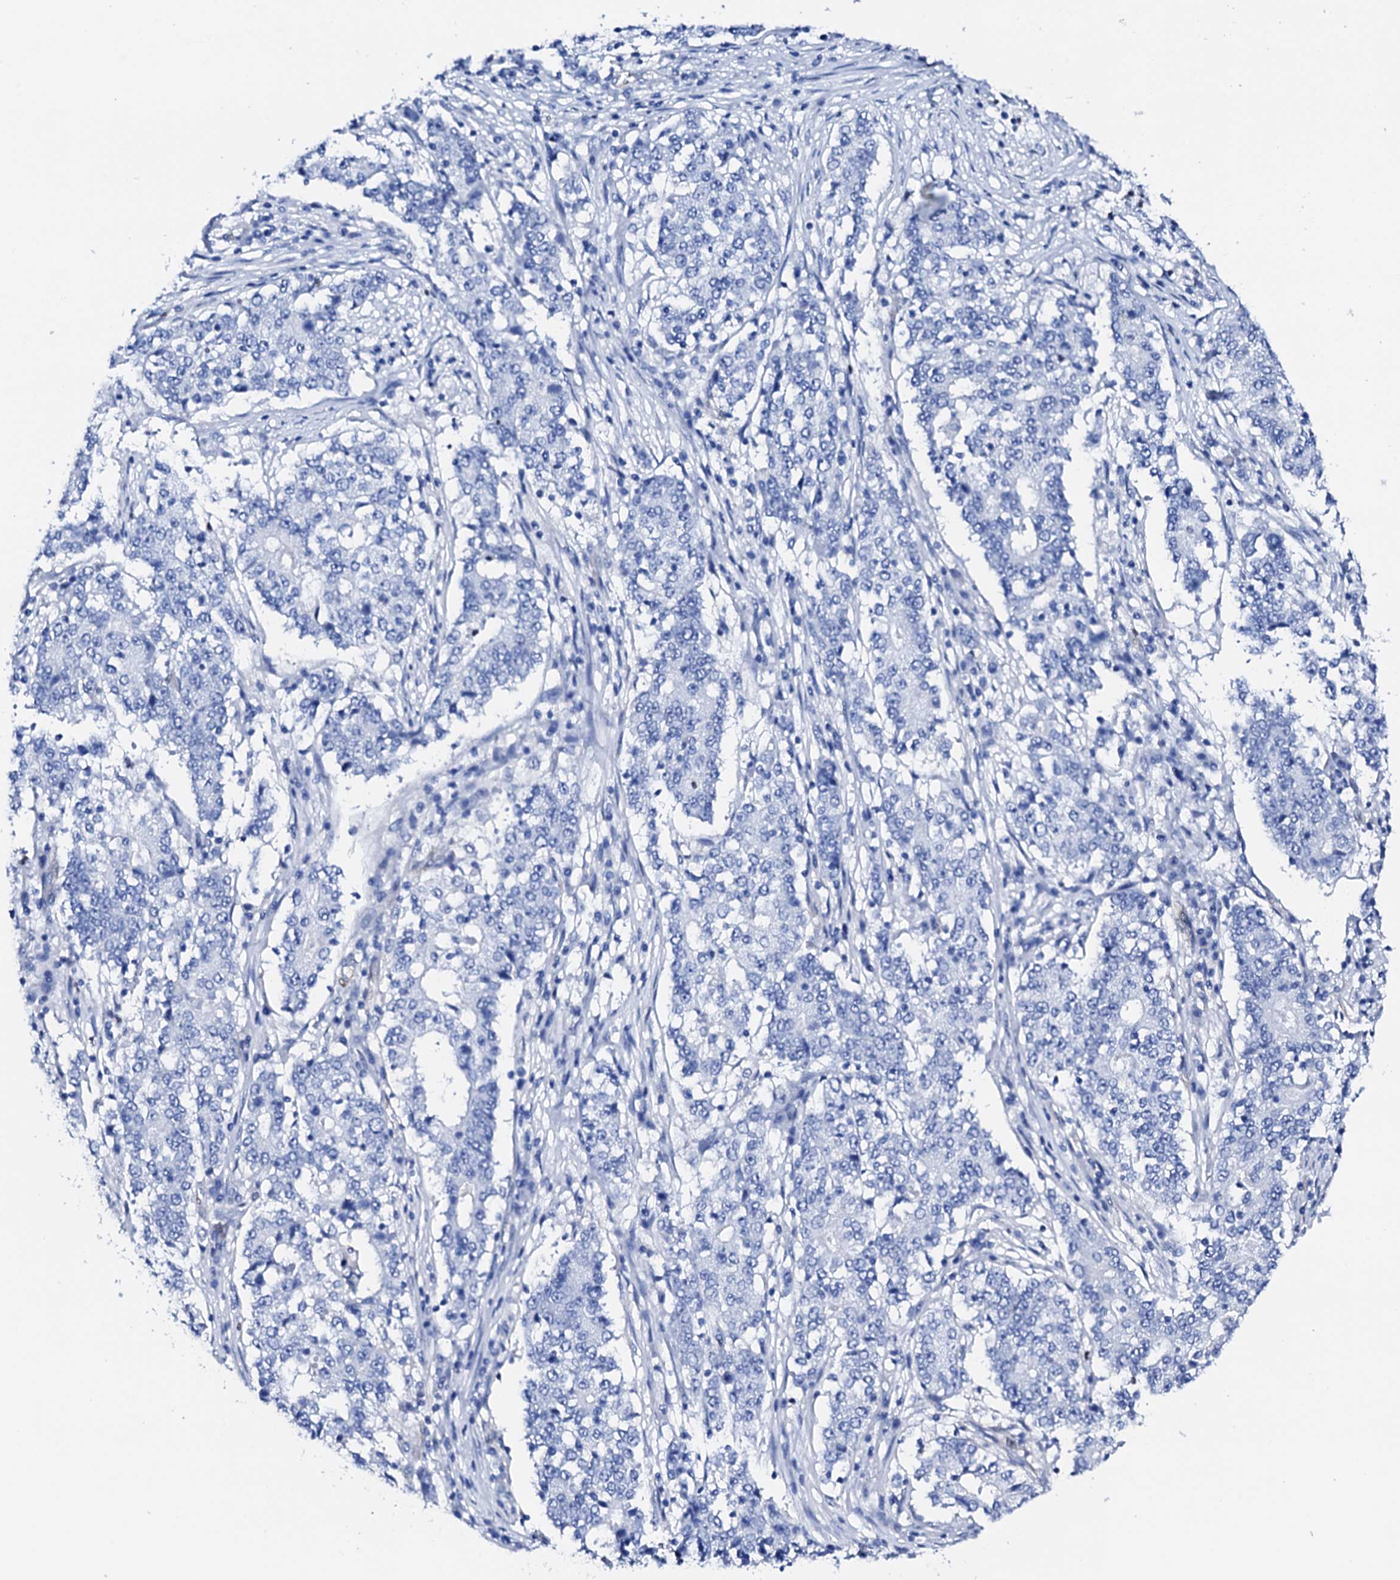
{"staining": {"intensity": "negative", "quantity": "none", "location": "none"}, "tissue": "stomach cancer", "cell_type": "Tumor cells", "image_type": "cancer", "snomed": [{"axis": "morphology", "description": "Adenocarcinoma, NOS"}, {"axis": "topography", "description": "Stomach"}], "caption": "High magnification brightfield microscopy of stomach adenocarcinoma stained with DAB (3,3'-diaminobenzidine) (brown) and counterstained with hematoxylin (blue): tumor cells show no significant staining.", "gene": "NRIP2", "patient": {"sex": "male", "age": 59}}